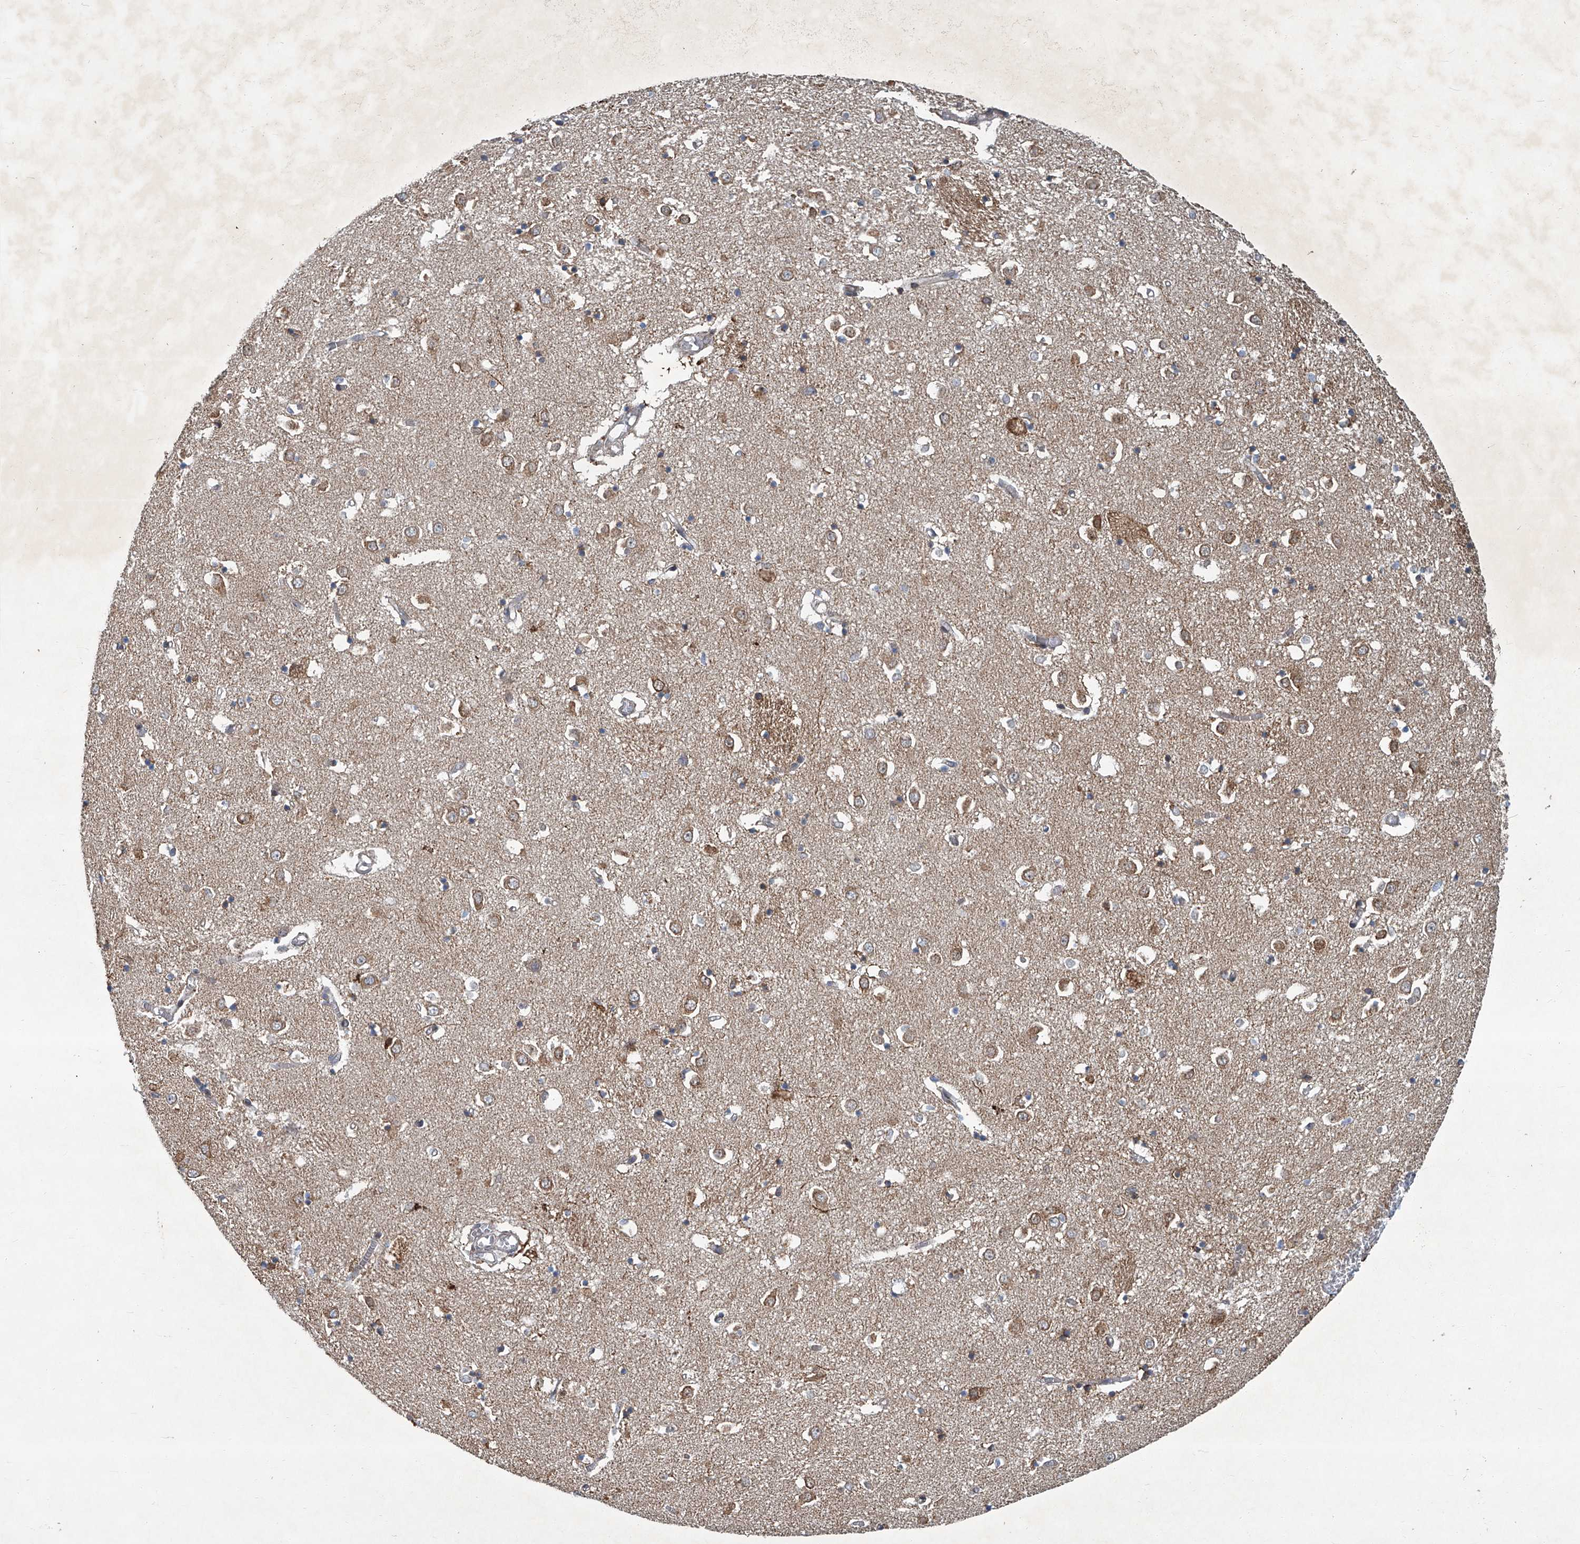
{"staining": {"intensity": "moderate", "quantity": "<25%", "location": "cytoplasmic/membranous"}, "tissue": "caudate", "cell_type": "Glial cells", "image_type": "normal", "snomed": [{"axis": "morphology", "description": "Normal tissue, NOS"}, {"axis": "topography", "description": "Lateral ventricle wall"}], "caption": "Immunohistochemical staining of unremarkable human caudate demonstrates moderate cytoplasmic/membranous protein positivity in approximately <25% of glial cells. (IHC, brightfield microscopy, high magnification).", "gene": "GPR132", "patient": {"sex": "male", "age": 70}}